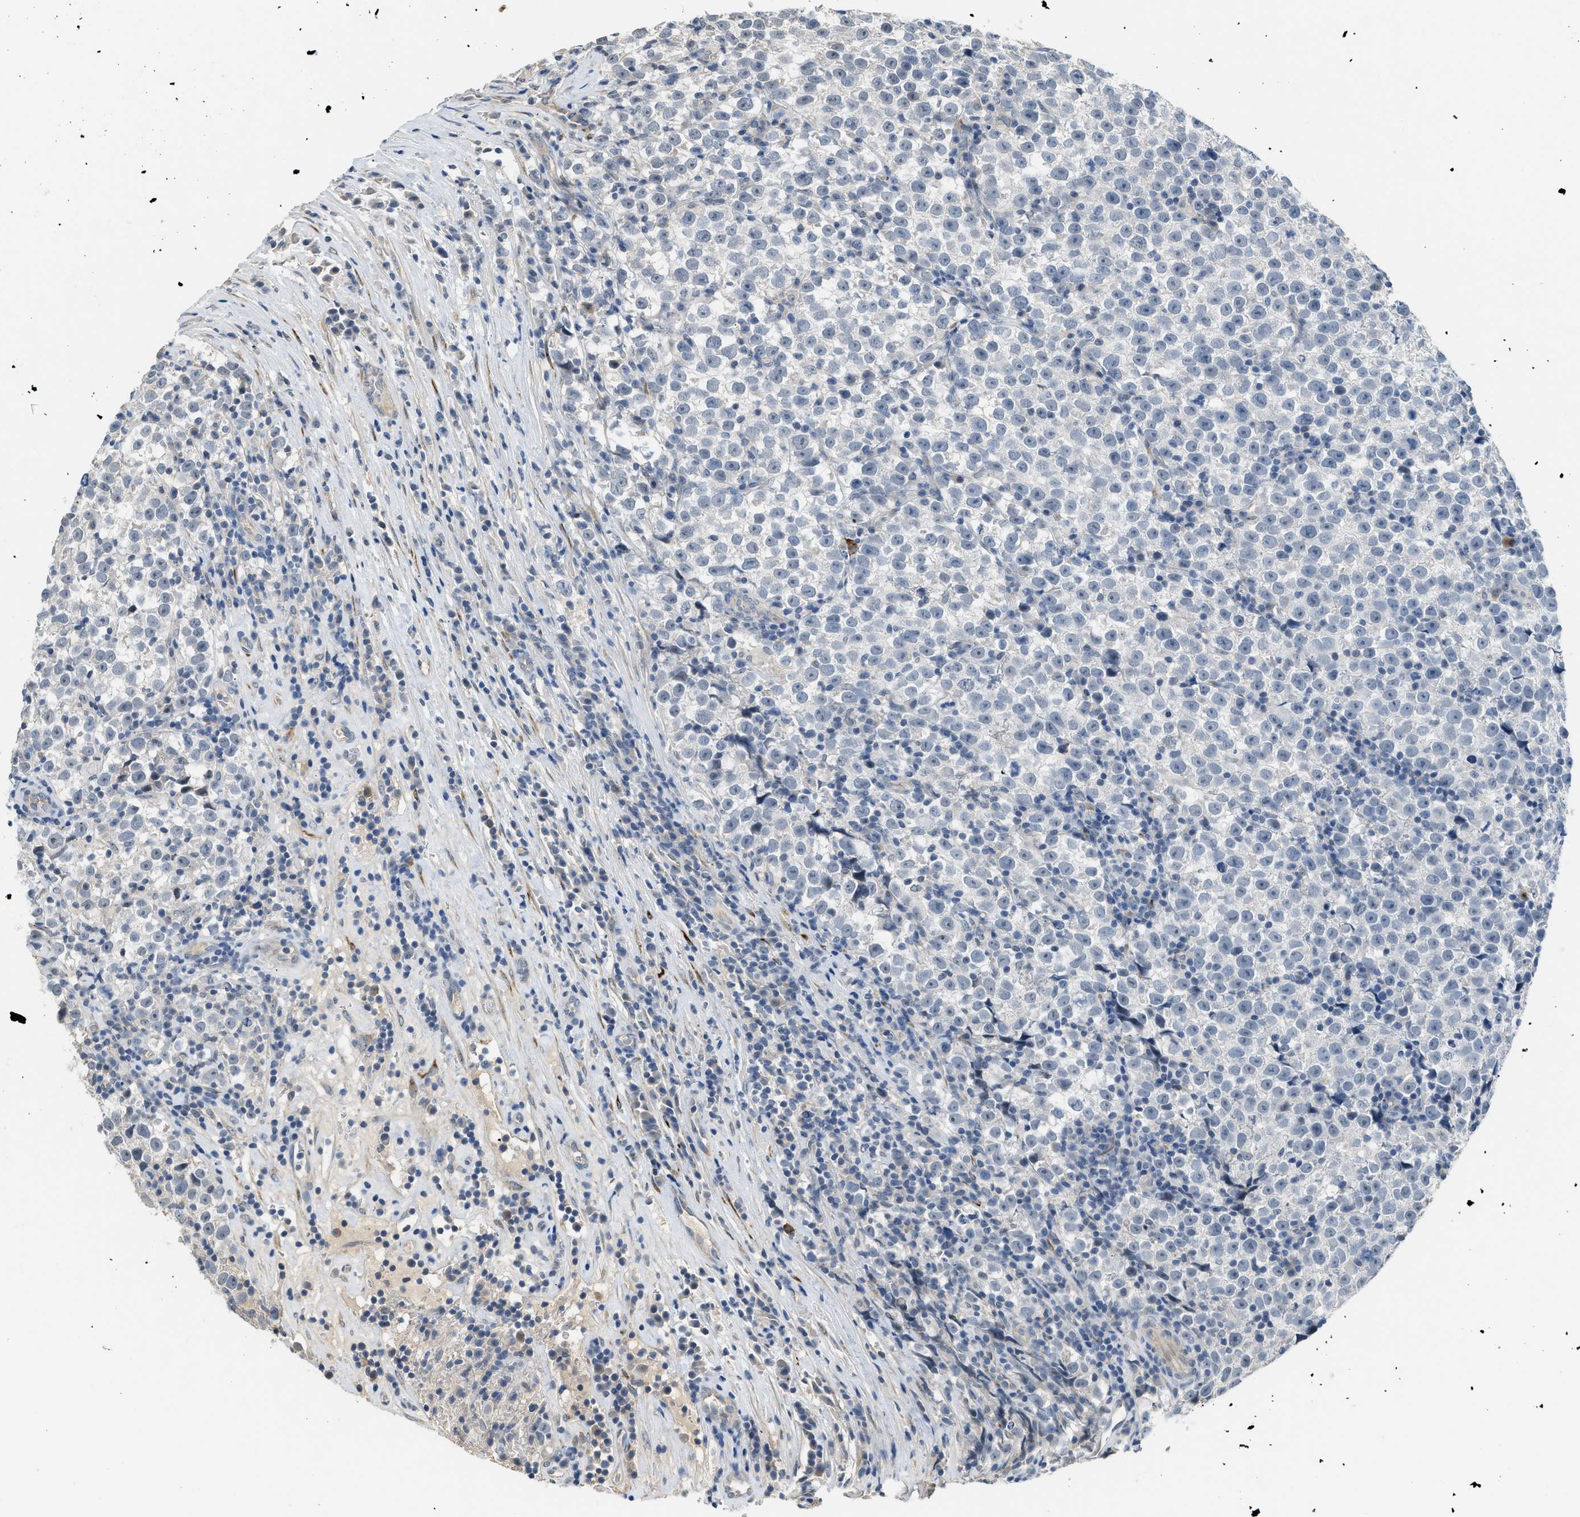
{"staining": {"intensity": "negative", "quantity": "none", "location": "none"}, "tissue": "testis cancer", "cell_type": "Tumor cells", "image_type": "cancer", "snomed": [{"axis": "morphology", "description": "Normal tissue, NOS"}, {"axis": "morphology", "description": "Seminoma, NOS"}, {"axis": "topography", "description": "Testis"}], "caption": "A photomicrograph of testis seminoma stained for a protein displays no brown staining in tumor cells.", "gene": "TMEM154", "patient": {"sex": "male", "age": 43}}